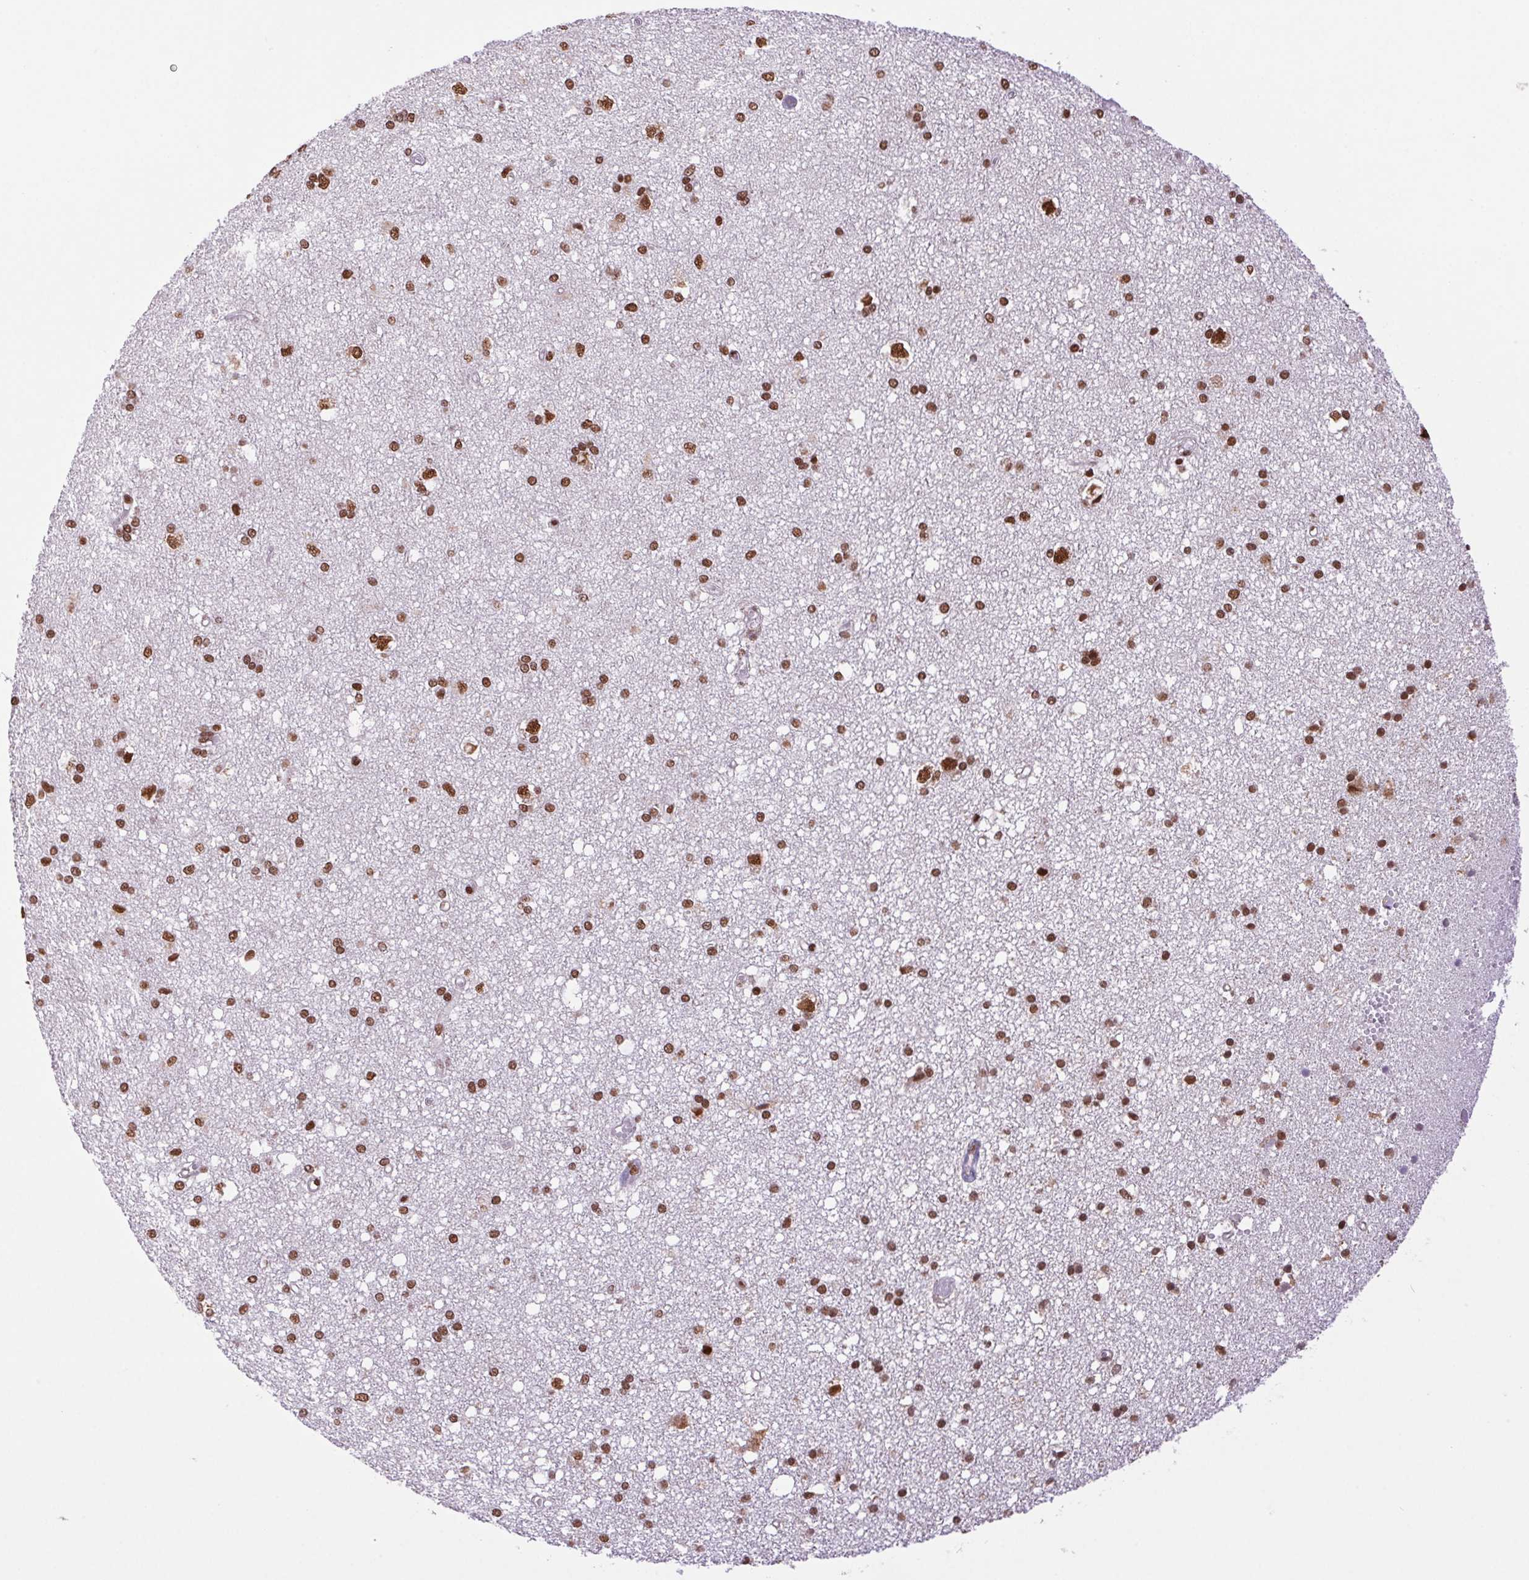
{"staining": {"intensity": "weak", "quantity": "25%-75%", "location": "nuclear"}, "tissue": "cerebral cortex", "cell_type": "Endothelial cells", "image_type": "normal", "snomed": [{"axis": "morphology", "description": "Normal tissue, NOS"}, {"axis": "morphology", "description": "Glioma, malignant, High grade"}, {"axis": "topography", "description": "Cerebral cortex"}], "caption": "A brown stain highlights weak nuclear expression of a protein in endothelial cells of normal human cerebral cortex. (Brightfield microscopy of DAB IHC at high magnification).", "gene": "ZNF207", "patient": {"sex": "male", "age": 71}}